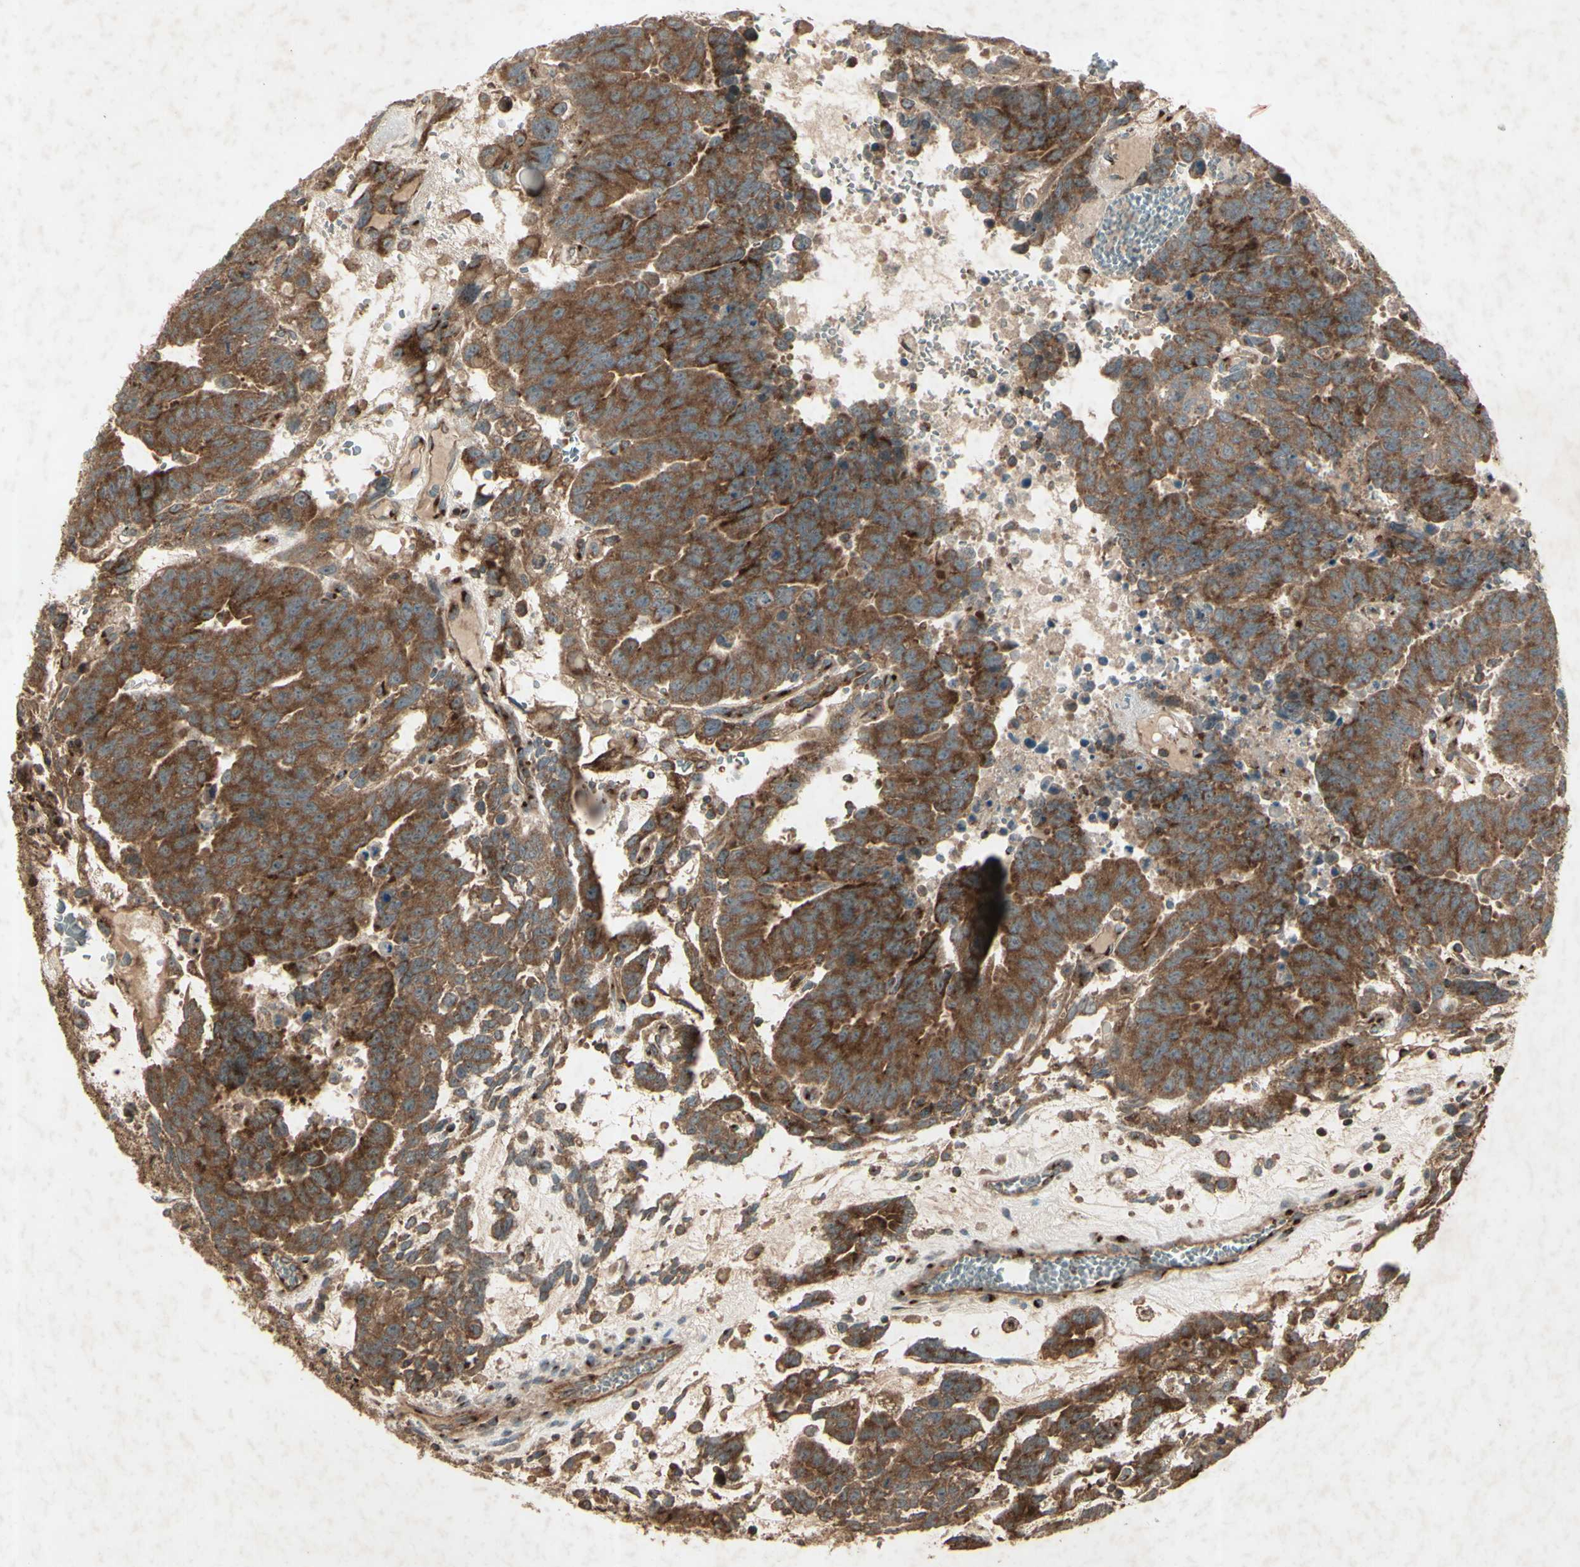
{"staining": {"intensity": "moderate", "quantity": ">75%", "location": "cytoplasmic/membranous"}, "tissue": "testis cancer", "cell_type": "Tumor cells", "image_type": "cancer", "snomed": [{"axis": "morphology", "description": "Seminoma, NOS"}, {"axis": "morphology", "description": "Carcinoma, Embryonal, NOS"}, {"axis": "topography", "description": "Testis"}], "caption": "Brown immunohistochemical staining in human seminoma (testis) exhibits moderate cytoplasmic/membranous staining in about >75% of tumor cells. (DAB (3,3'-diaminobenzidine) IHC with brightfield microscopy, high magnification).", "gene": "AP1G1", "patient": {"sex": "male", "age": 52}}